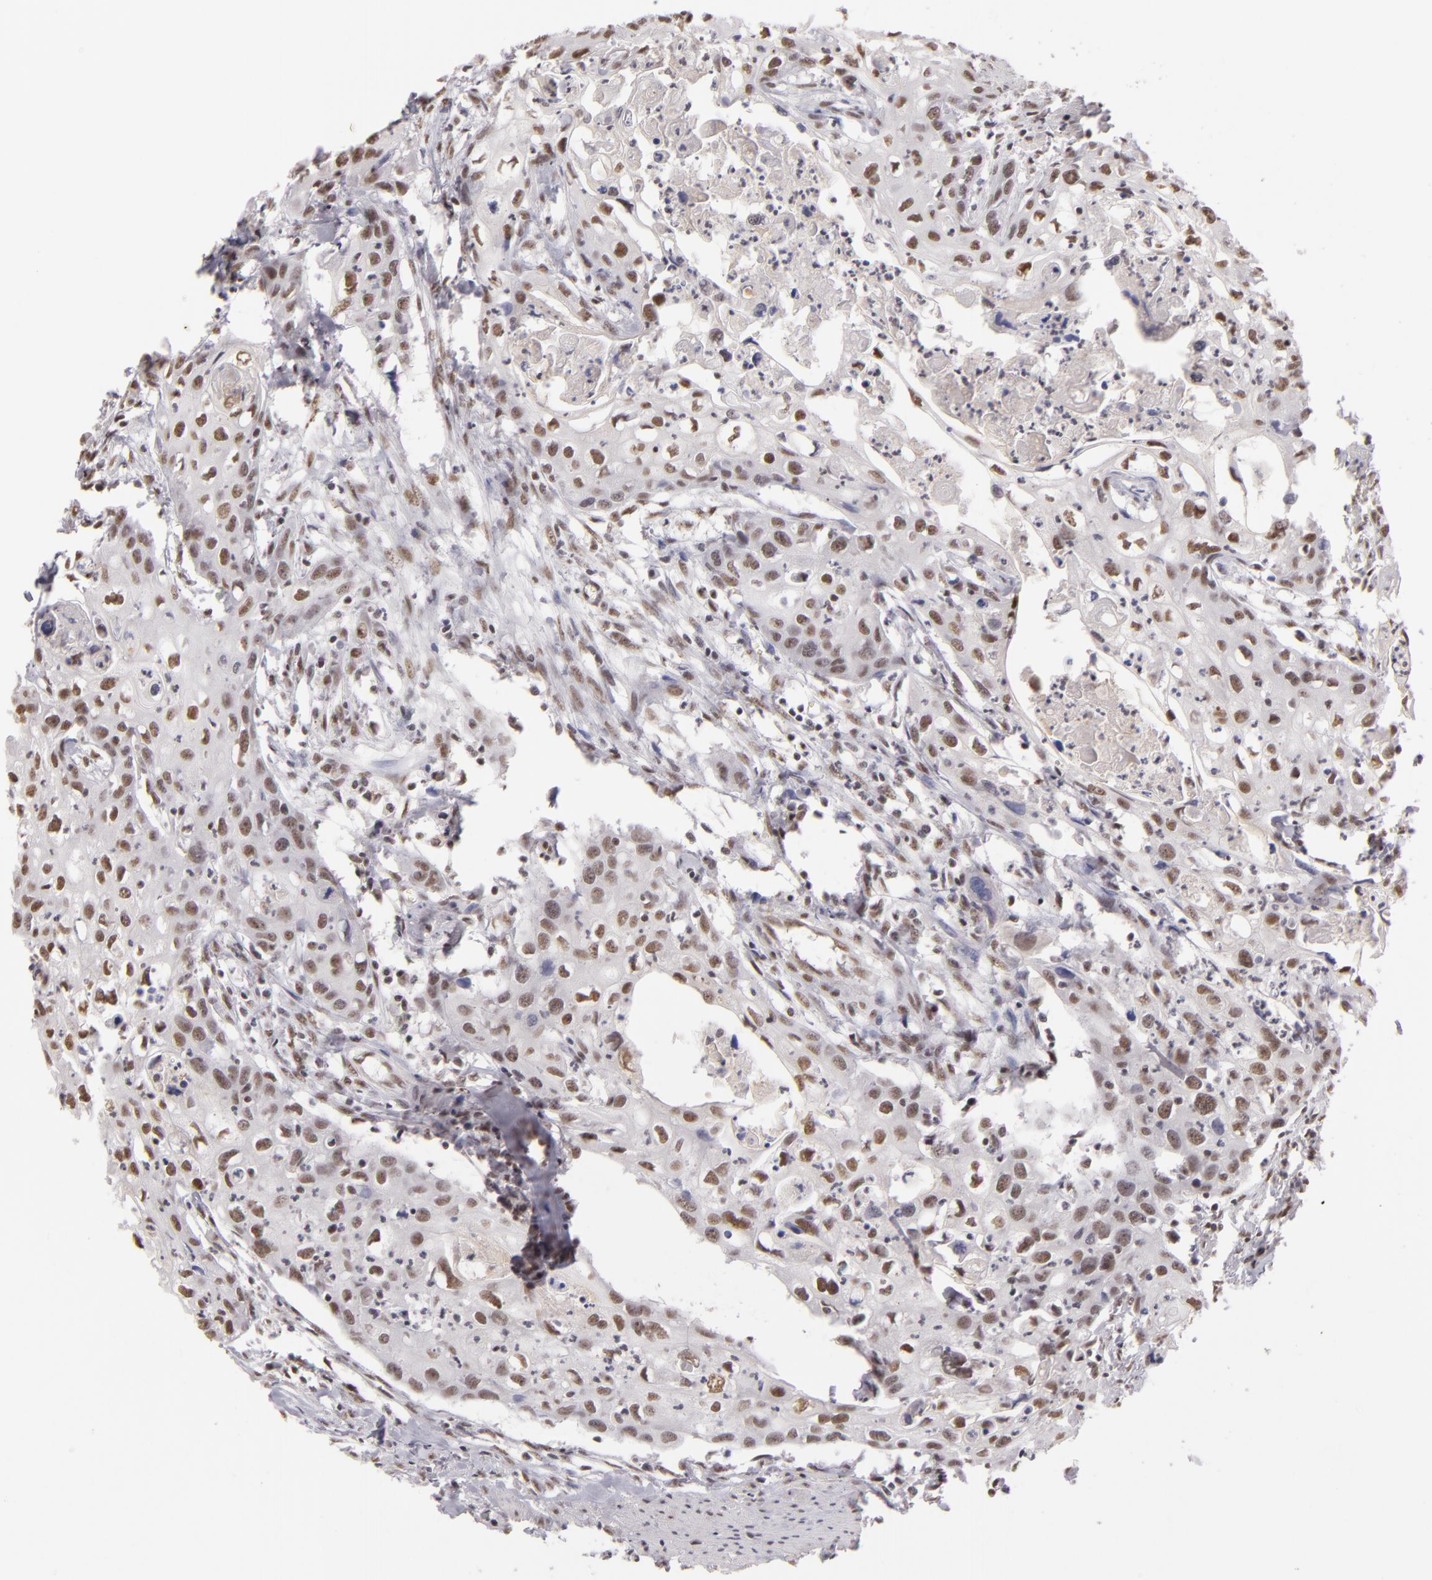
{"staining": {"intensity": "moderate", "quantity": ">75%", "location": "nuclear"}, "tissue": "urothelial cancer", "cell_type": "Tumor cells", "image_type": "cancer", "snomed": [{"axis": "morphology", "description": "Urothelial carcinoma, High grade"}, {"axis": "topography", "description": "Urinary bladder"}], "caption": "Urothelial carcinoma (high-grade) was stained to show a protein in brown. There is medium levels of moderate nuclear positivity in about >75% of tumor cells.", "gene": "INTS6", "patient": {"sex": "male", "age": 54}}